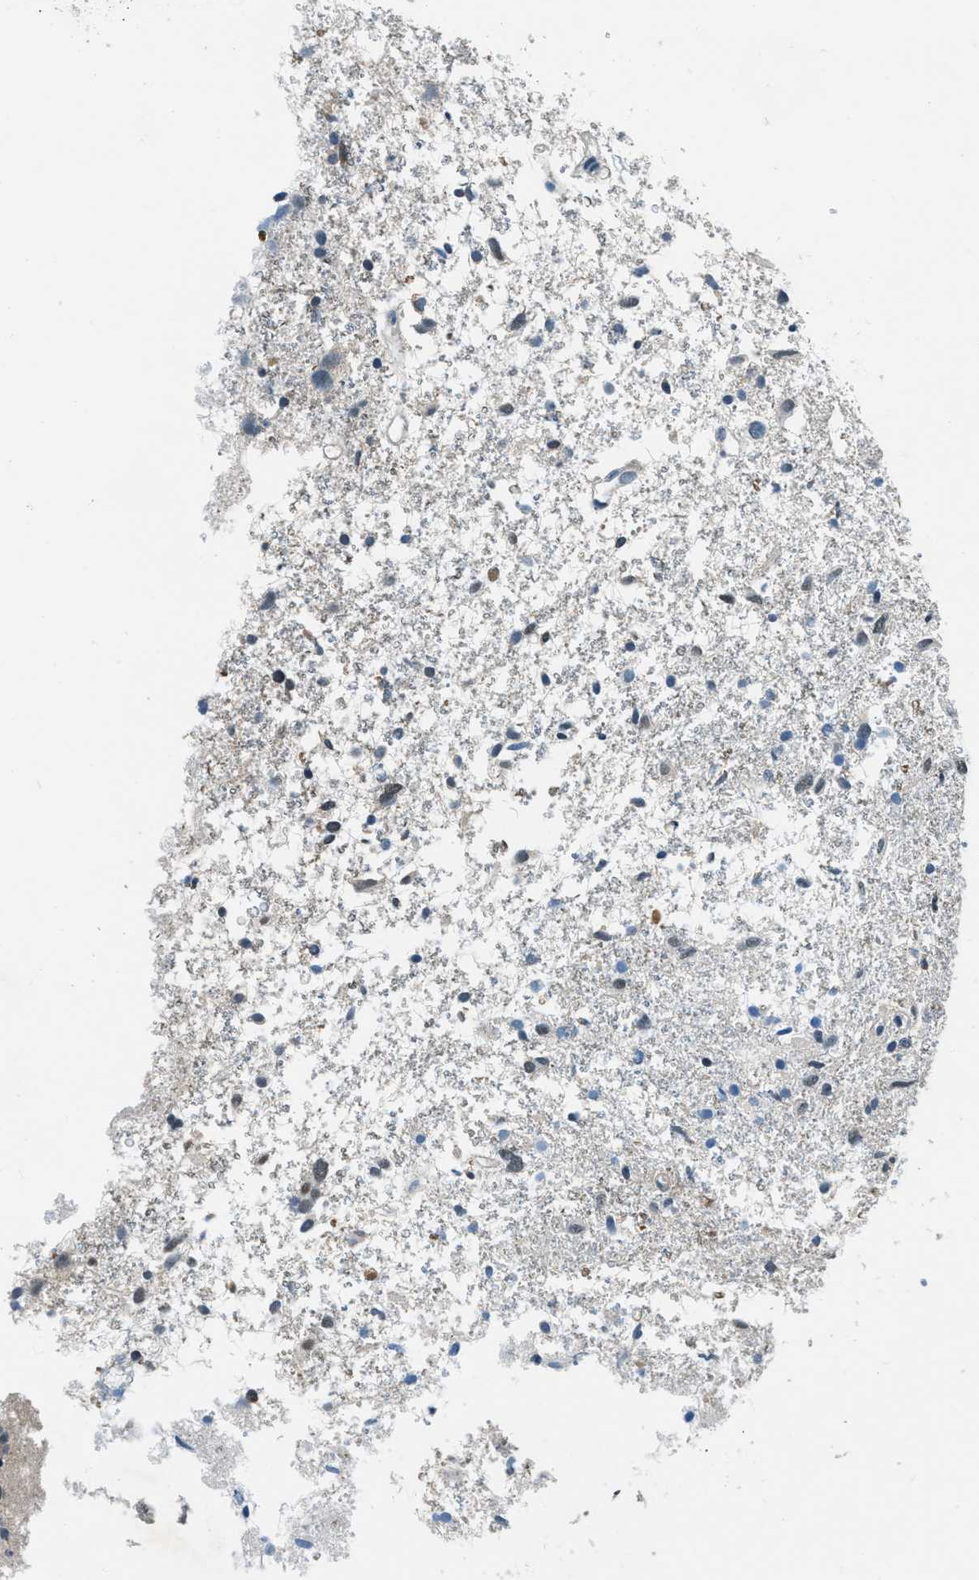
{"staining": {"intensity": "moderate", "quantity": "<25%", "location": "nuclear"}, "tissue": "glioma", "cell_type": "Tumor cells", "image_type": "cancer", "snomed": [{"axis": "morphology", "description": "Glioma, malignant, High grade"}, {"axis": "topography", "description": "Brain"}], "caption": "Tumor cells reveal low levels of moderate nuclear staining in approximately <25% of cells in malignant high-grade glioma.", "gene": "OGFR", "patient": {"sex": "female", "age": 59}}